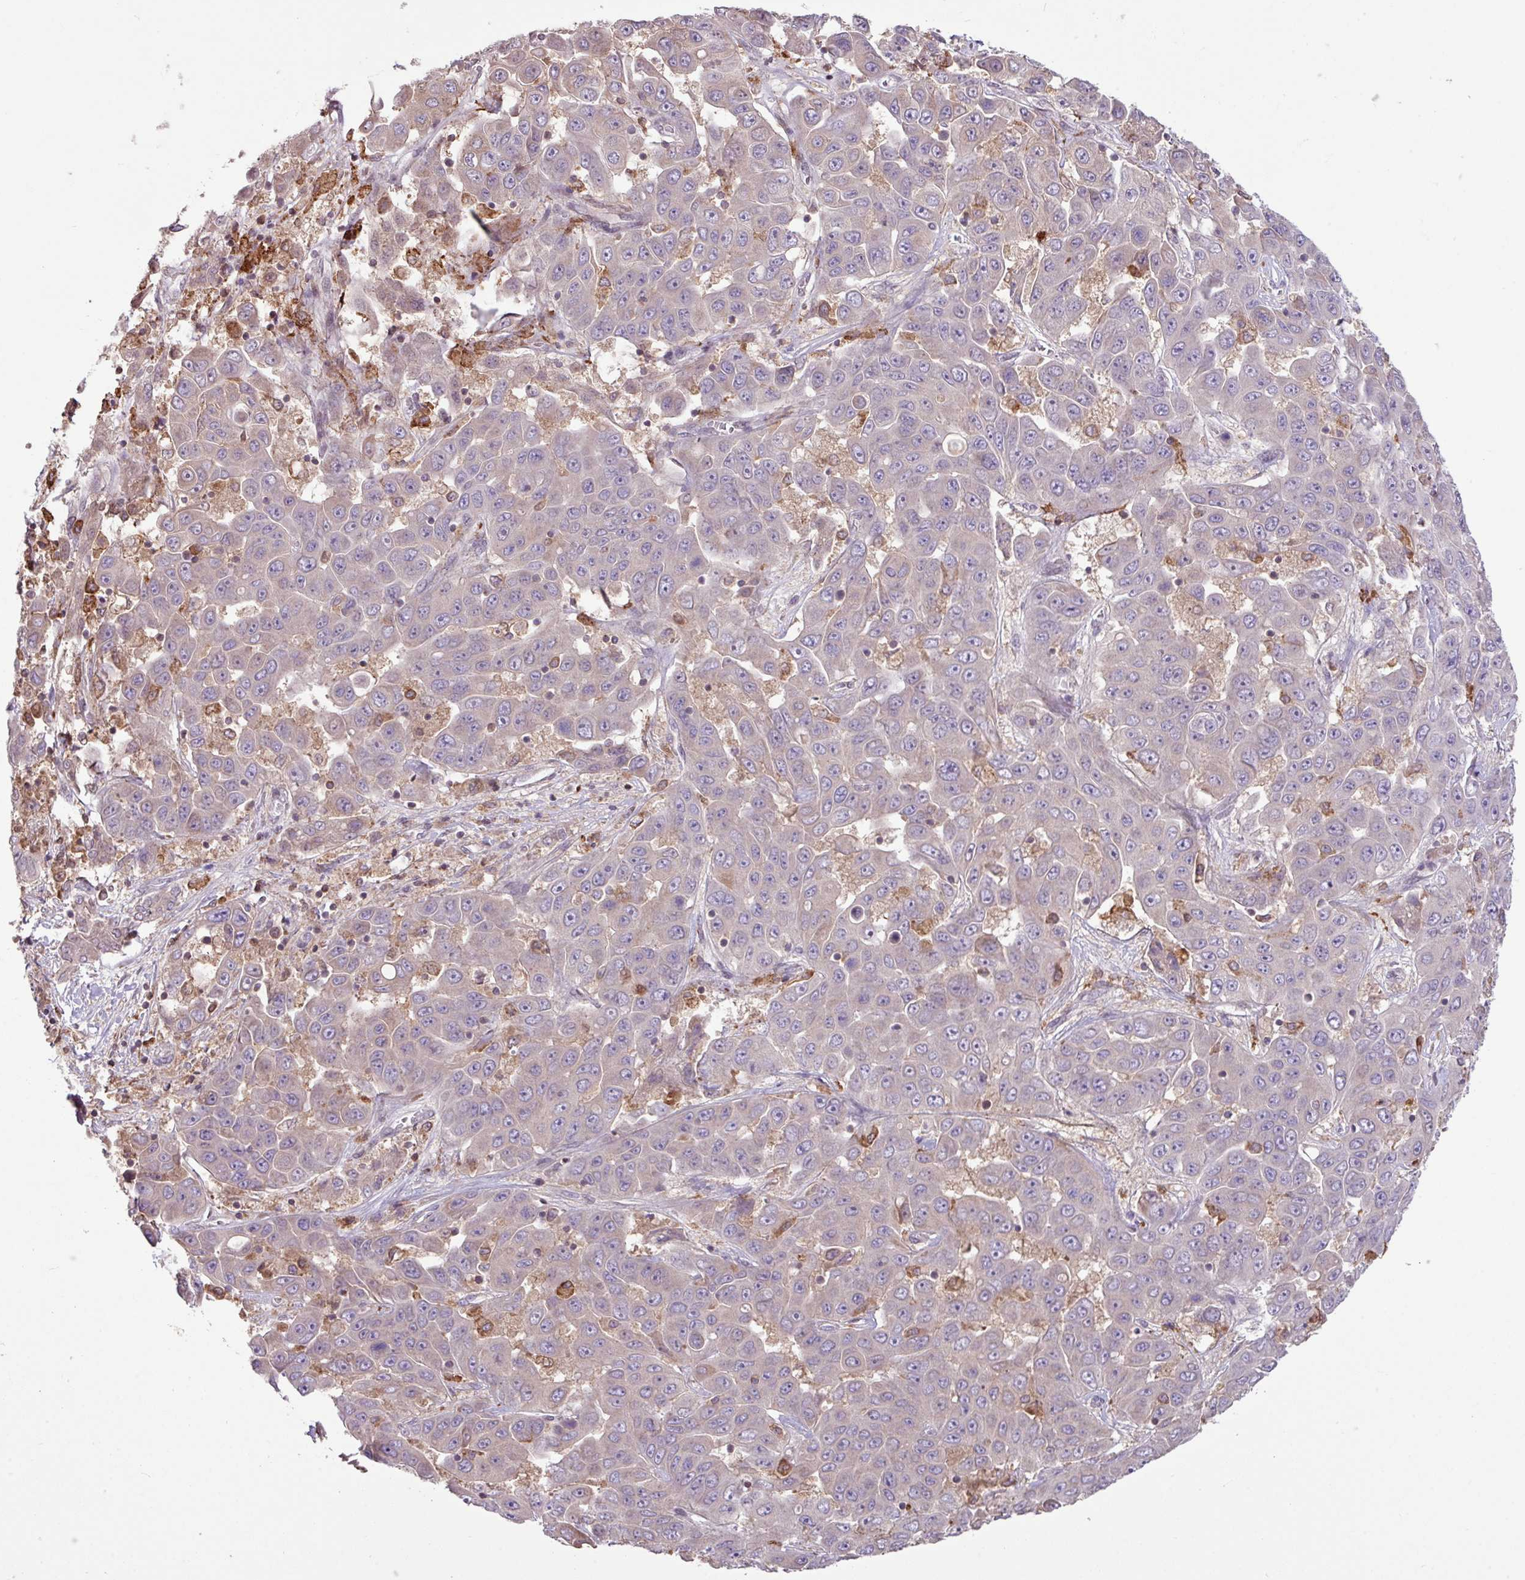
{"staining": {"intensity": "negative", "quantity": "none", "location": "none"}, "tissue": "liver cancer", "cell_type": "Tumor cells", "image_type": "cancer", "snomed": [{"axis": "morphology", "description": "Cholangiocarcinoma"}, {"axis": "topography", "description": "Liver"}], "caption": "This is an immunohistochemistry micrograph of liver cancer. There is no staining in tumor cells.", "gene": "ARHGEF25", "patient": {"sex": "female", "age": 52}}